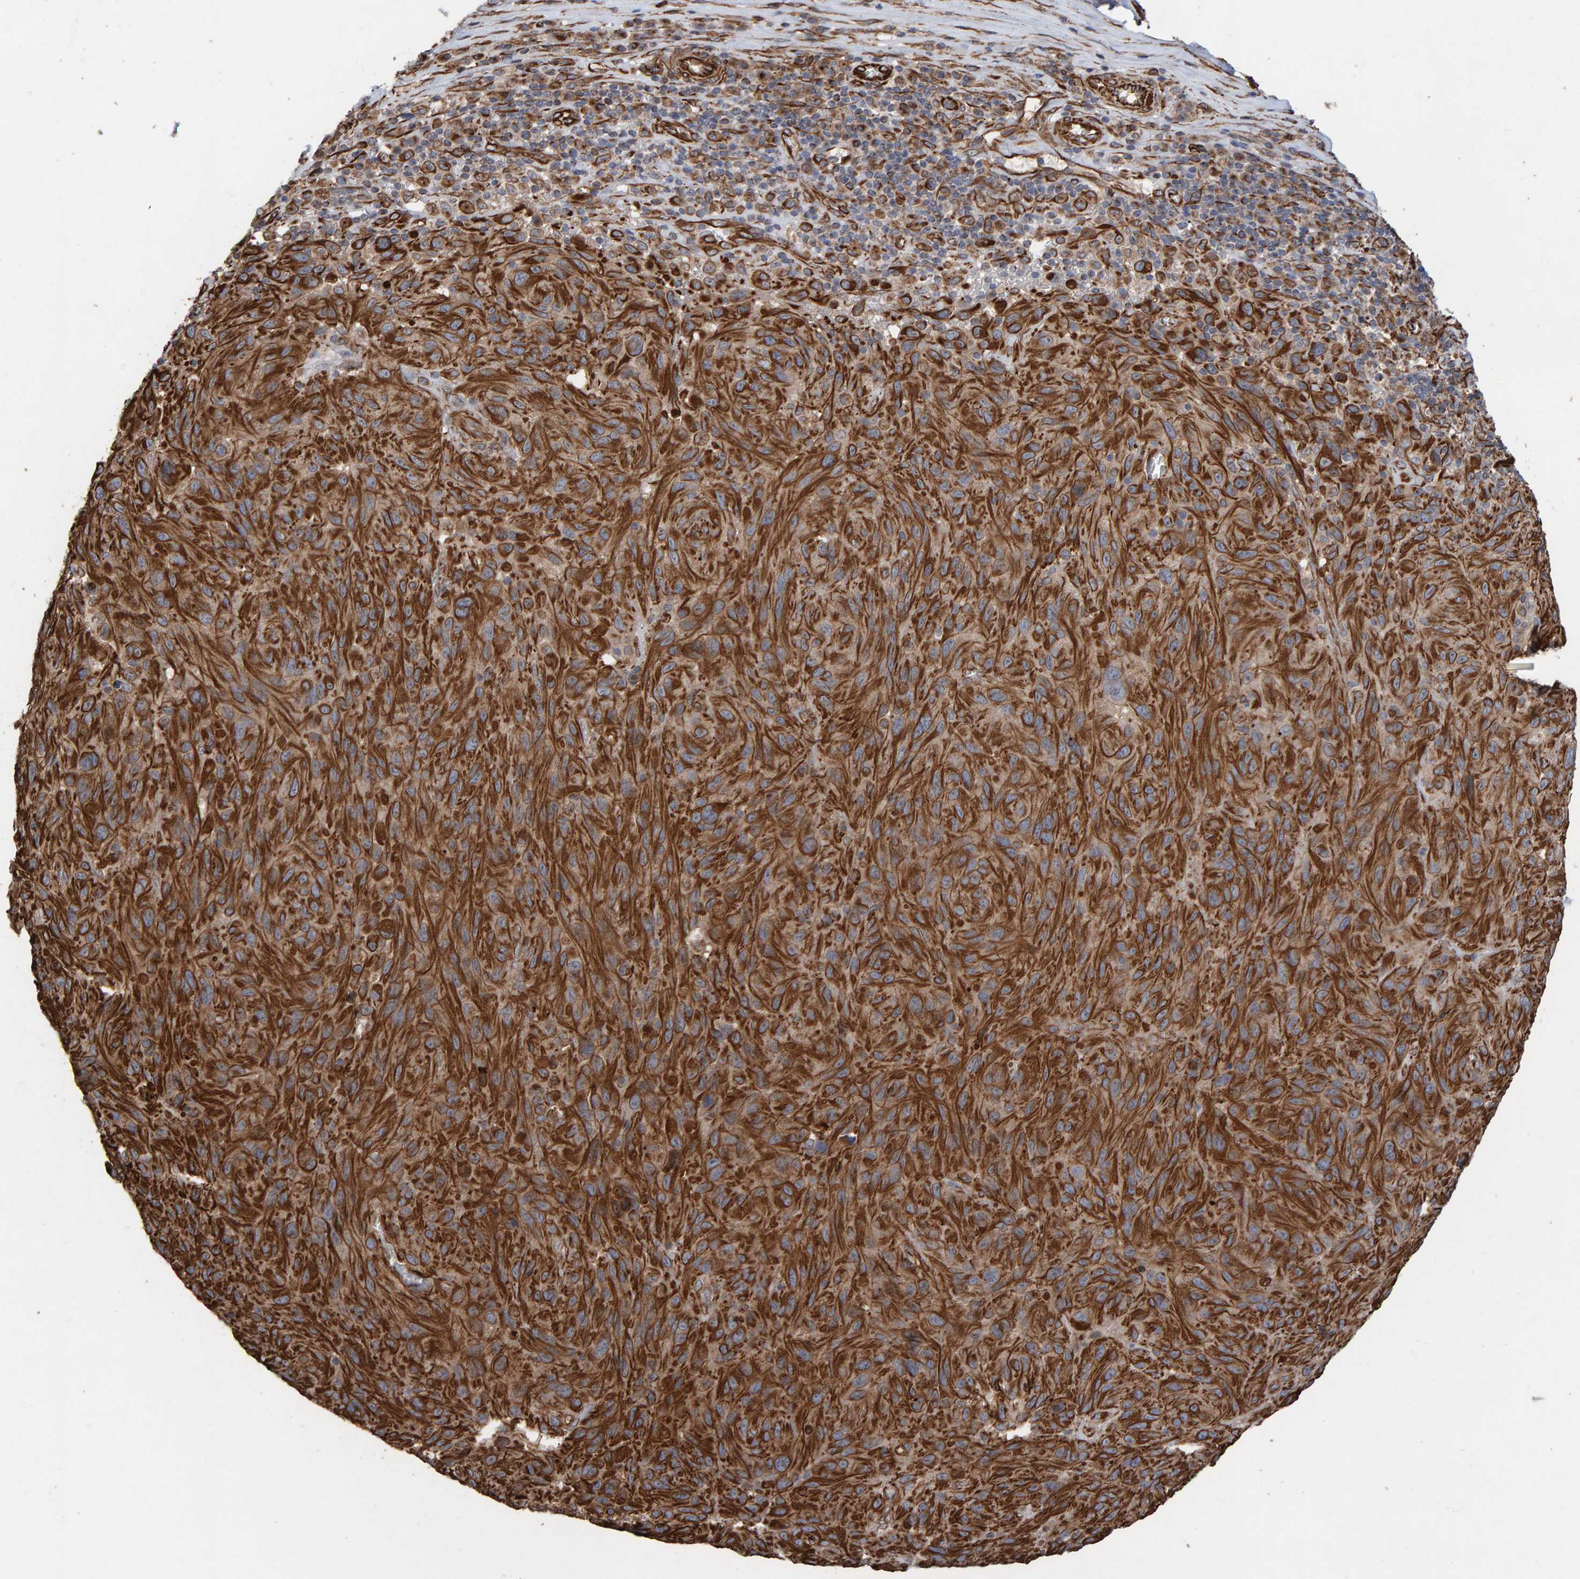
{"staining": {"intensity": "strong", "quantity": ">75%", "location": "cytoplasmic/membranous"}, "tissue": "melanoma", "cell_type": "Tumor cells", "image_type": "cancer", "snomed": [{"axis": "morphology", "description": "Malignant melanoma, NOS"}, {"axis": "topography", "description": "Skin"}], "caption": "An immunohistochemistry histopathology image of tumor tissue is shown. Protein staining in brown highlights strong cytoplasmic/membranous positivity in melanoma within tumor cells.", "gene": "ZNF347", "patient": {"sex": "male", "age": 66}}